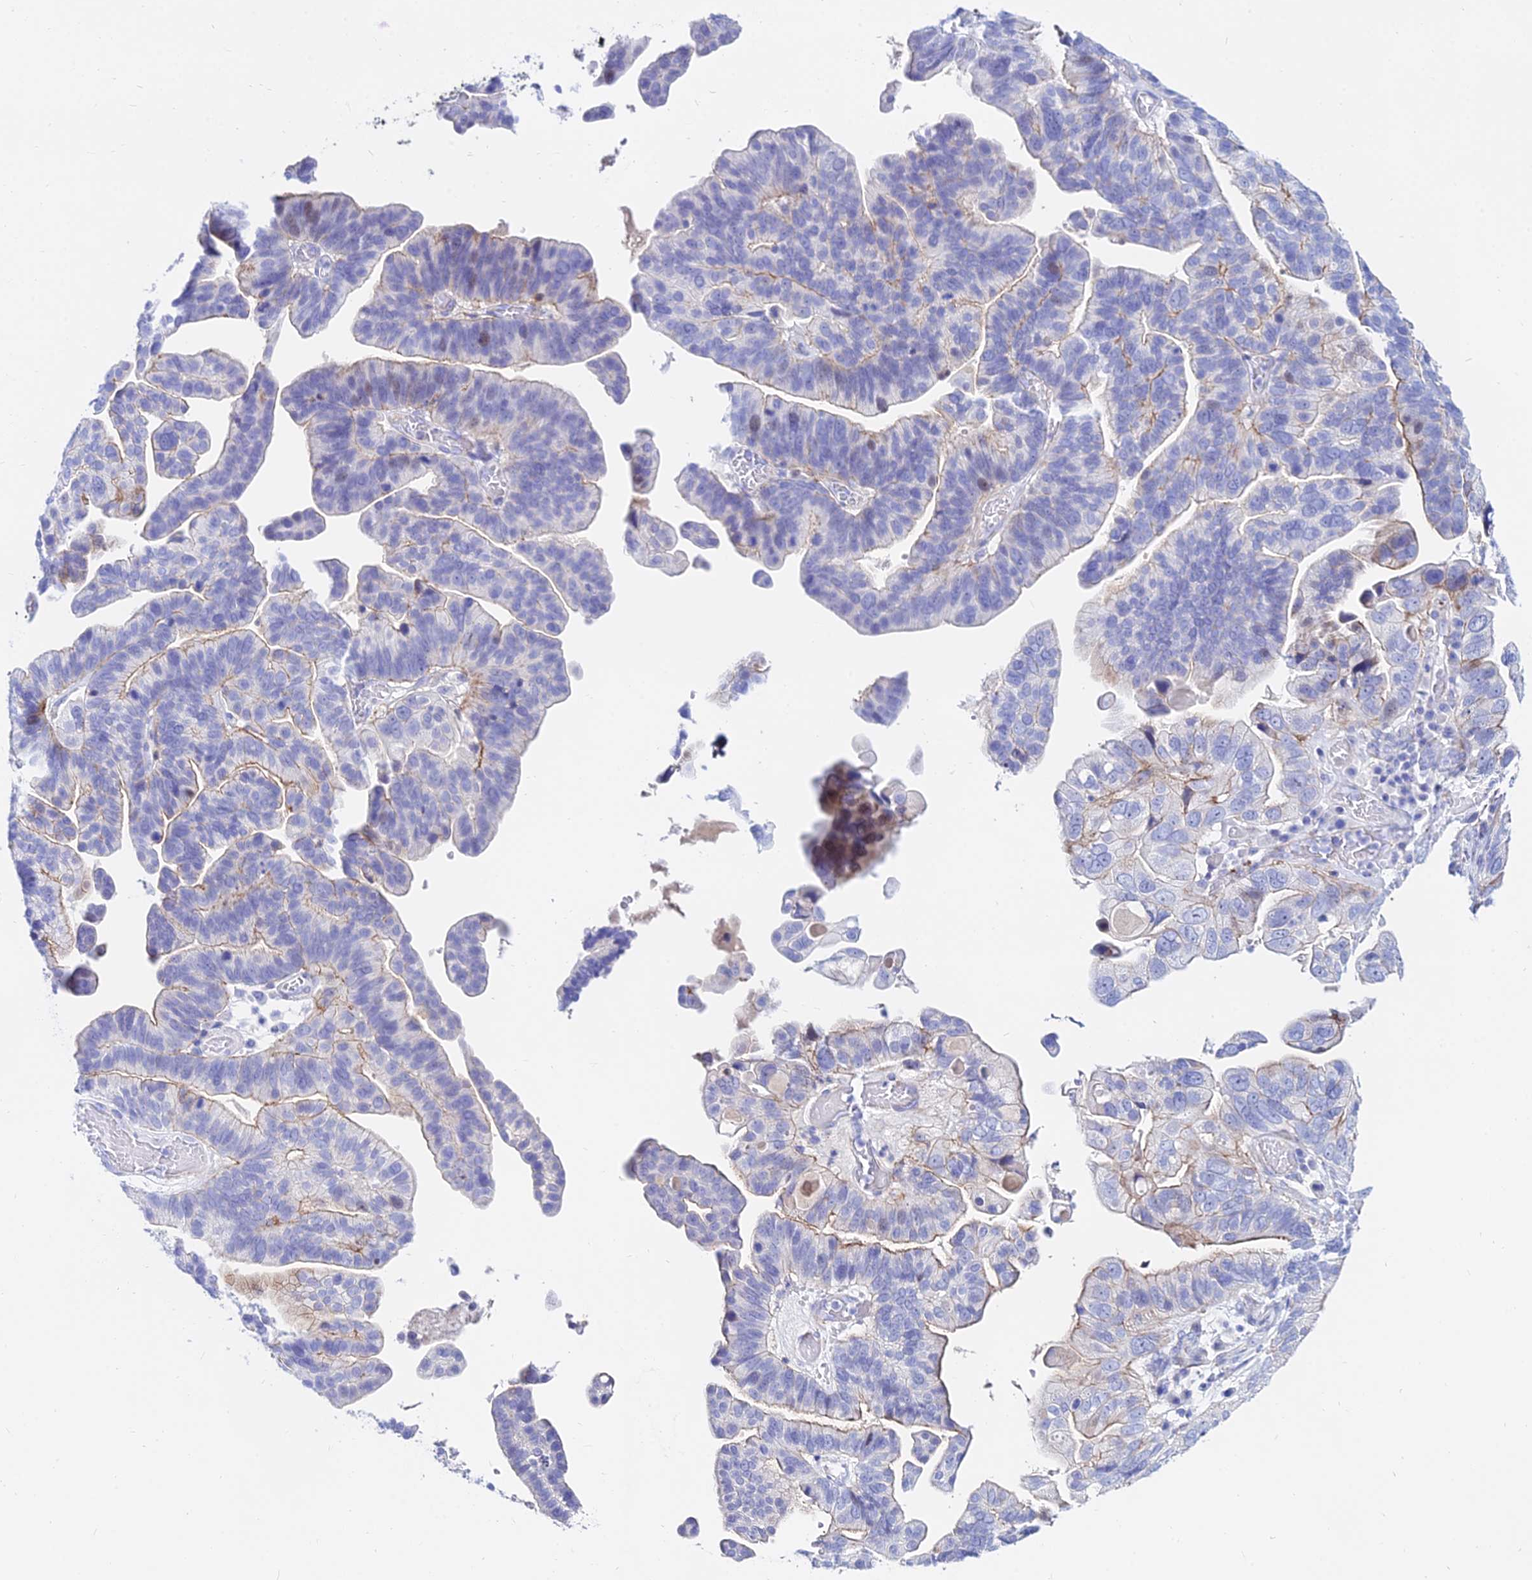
{"staining": {"intensity": "weak", "quantity": "<25%", "location": "cytoplasmic/membranous,nuclear"}, "tissue": "ovarian cancer", "cell_type": "Tumor cells", "image_type": "cancer", "snomed": [{"axis": "morphology", "description": "Cystadenocarcinoma, serous, NOS"}, {"axis": "topography", "description": "Ovary"}], "caption": "Immunohistochemistry (IHC) image of human serous cystadenocarcinoma (ovarian) stained for a protein (brown), which demonstrates no staining in tumor cells.", "gene": "DLX1", "patient": {"sex": "female", "age": 56}}